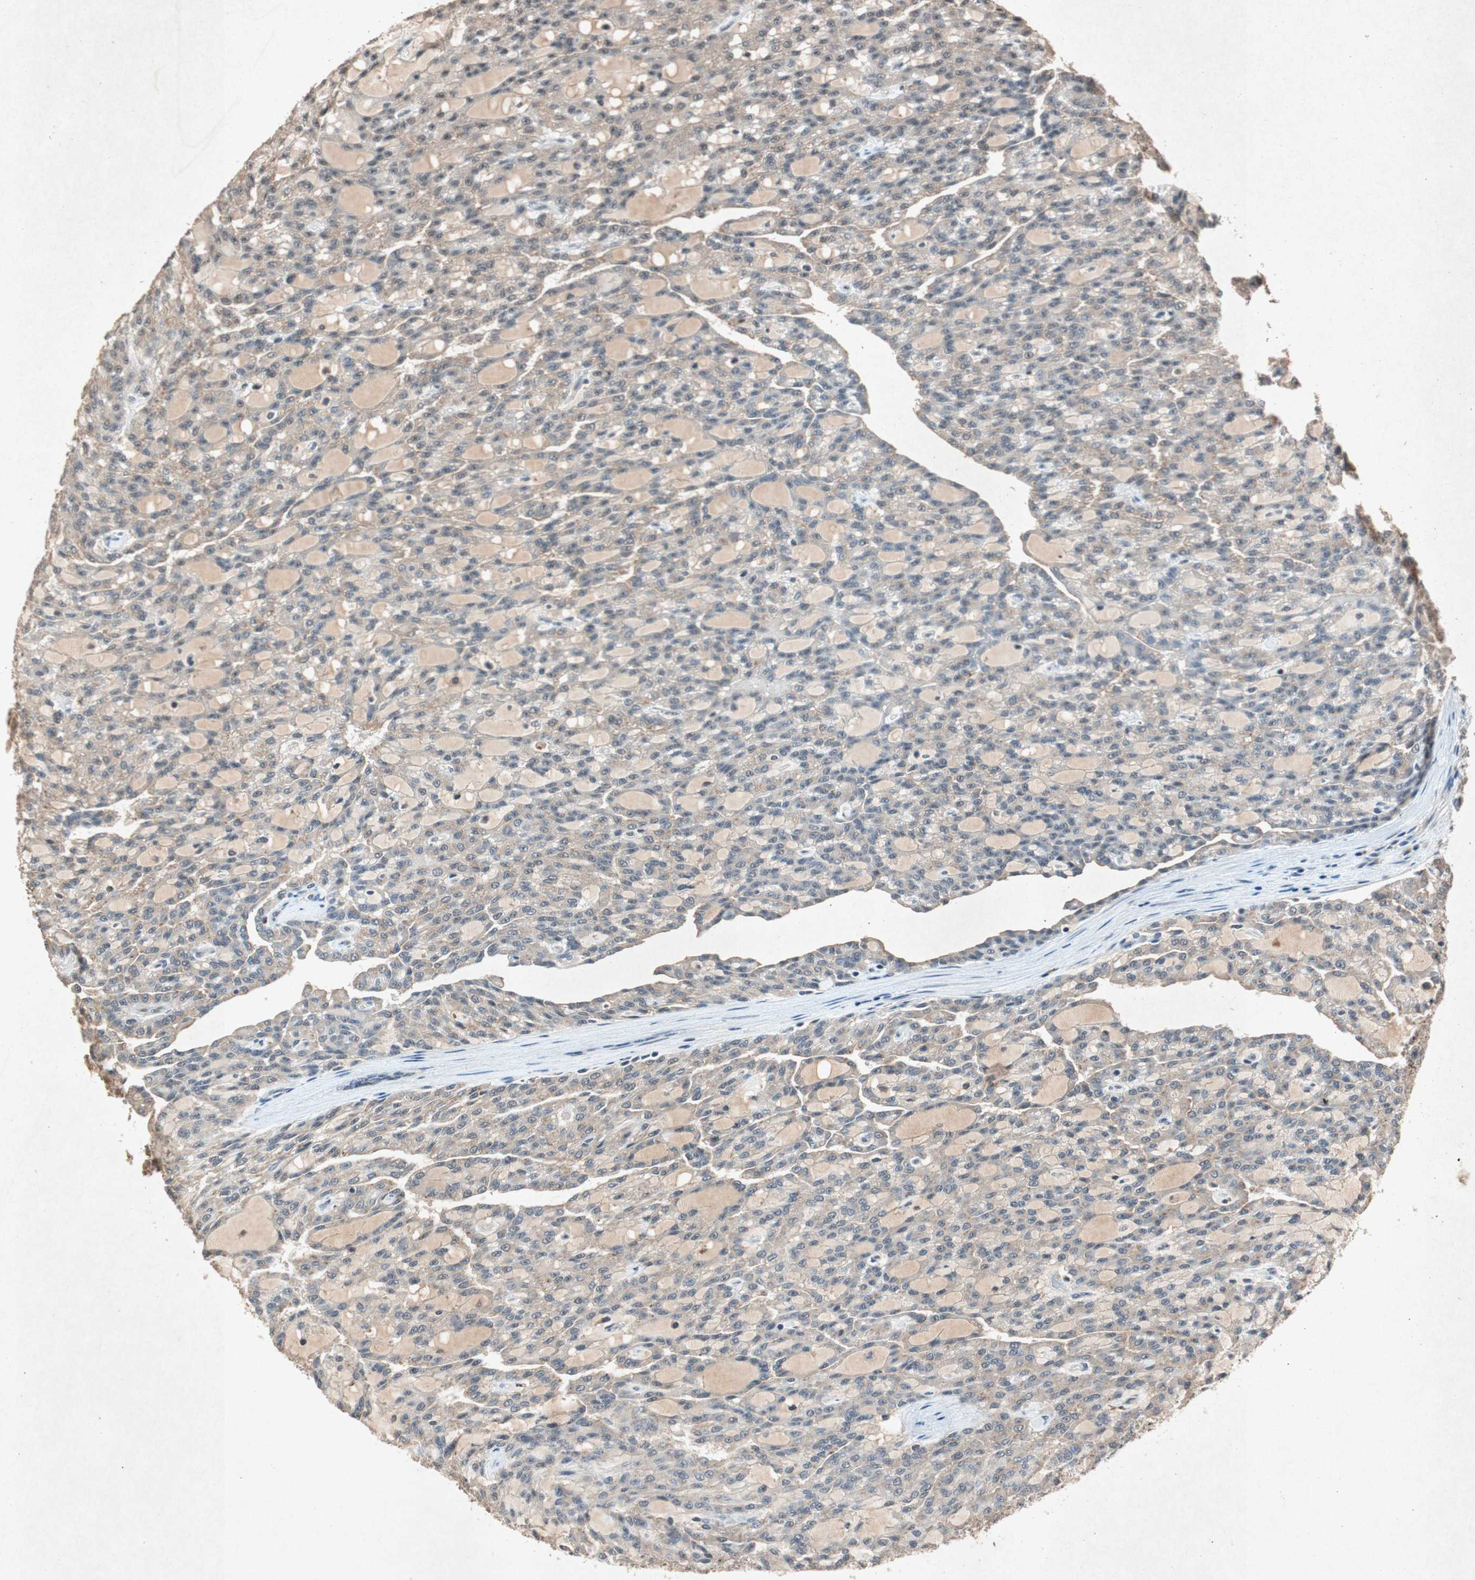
{"staining": {"intensity": "weak", "quantity": ">75%", "location": "cytoplasmic/membranous"}, "tissue": "renal cancer", "cell_type": "Tumor cells", "image_type": "cancer", "snomed": [{"axis": "morphology", "description": "Adenocarcinoma, NOS"}, {"axis": "topography", "description": "Kidney"}], "caption": "Protein staining demonstrates weak cytoplasmic/membranous expression in about >75% of tumor cells in renal cancer.", "gene": "PML", "patient": {"sex": "male", "age": 63}}